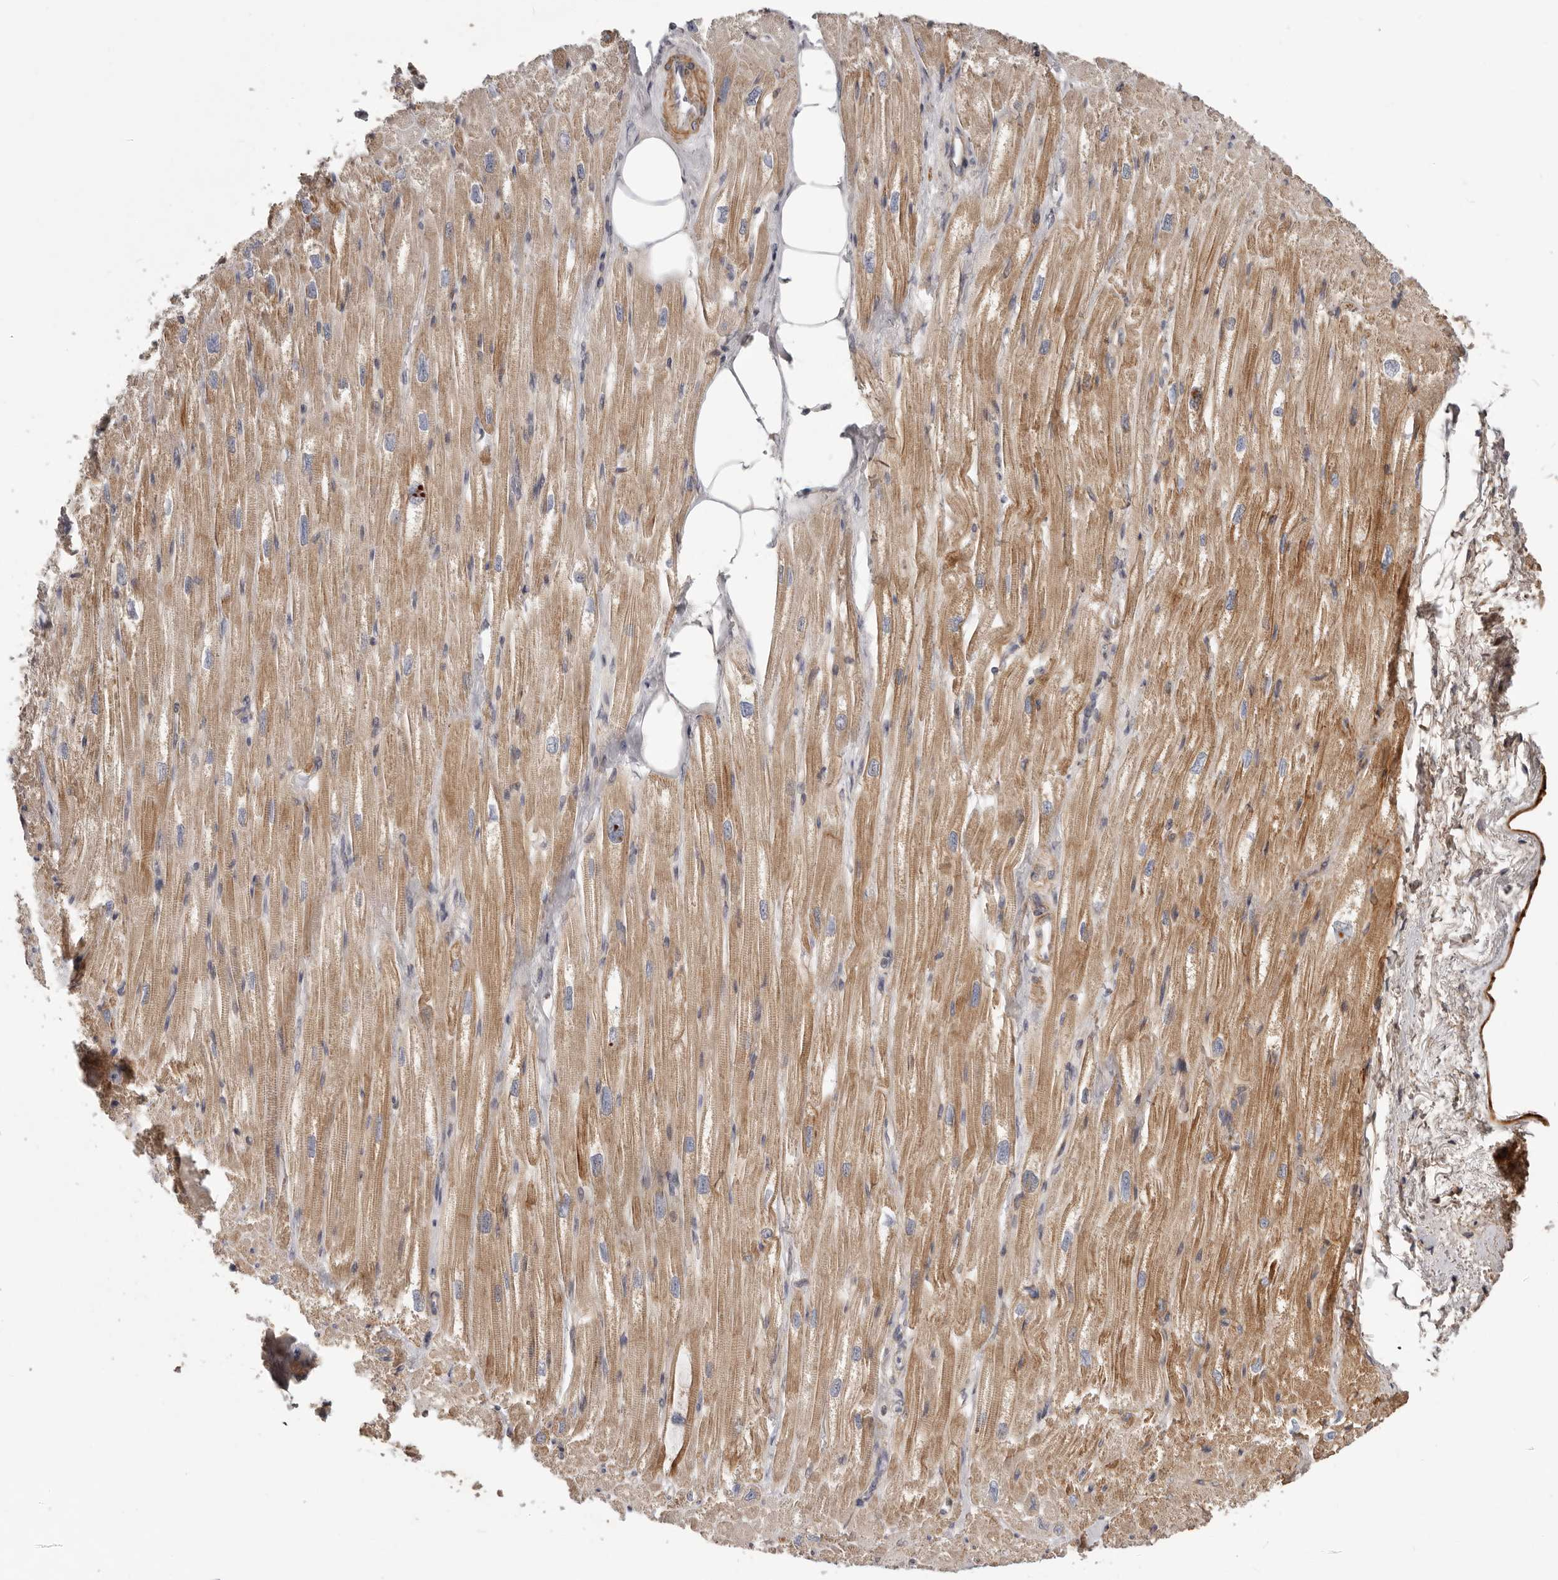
{"staining": {"intensity": "strong", "quantity": "25%-75%", "location": "cytoplasmic/membranous"}, "tissue": "heart muscle", "cell_type": "Cardiomyocytes", "image_type": "normal", "snomed": [{"axis": "morphology", "description": "Normal tissue, NOS"}, {"axis": "topography", "description": "Heart"}], "caption": "Immunohistochemistry (IHC) (DAB (3,3'-diaminobenzidine)) staining of benign heart muscle demonstrates strong cytoplasmic/membranous protein expression in approximately 25%-75% of cardiomyocytes. (IHC, brightfield microscopy, high magnification).", "gene": "MRPS10", "patient": {"sex": "male", "age": 50}}